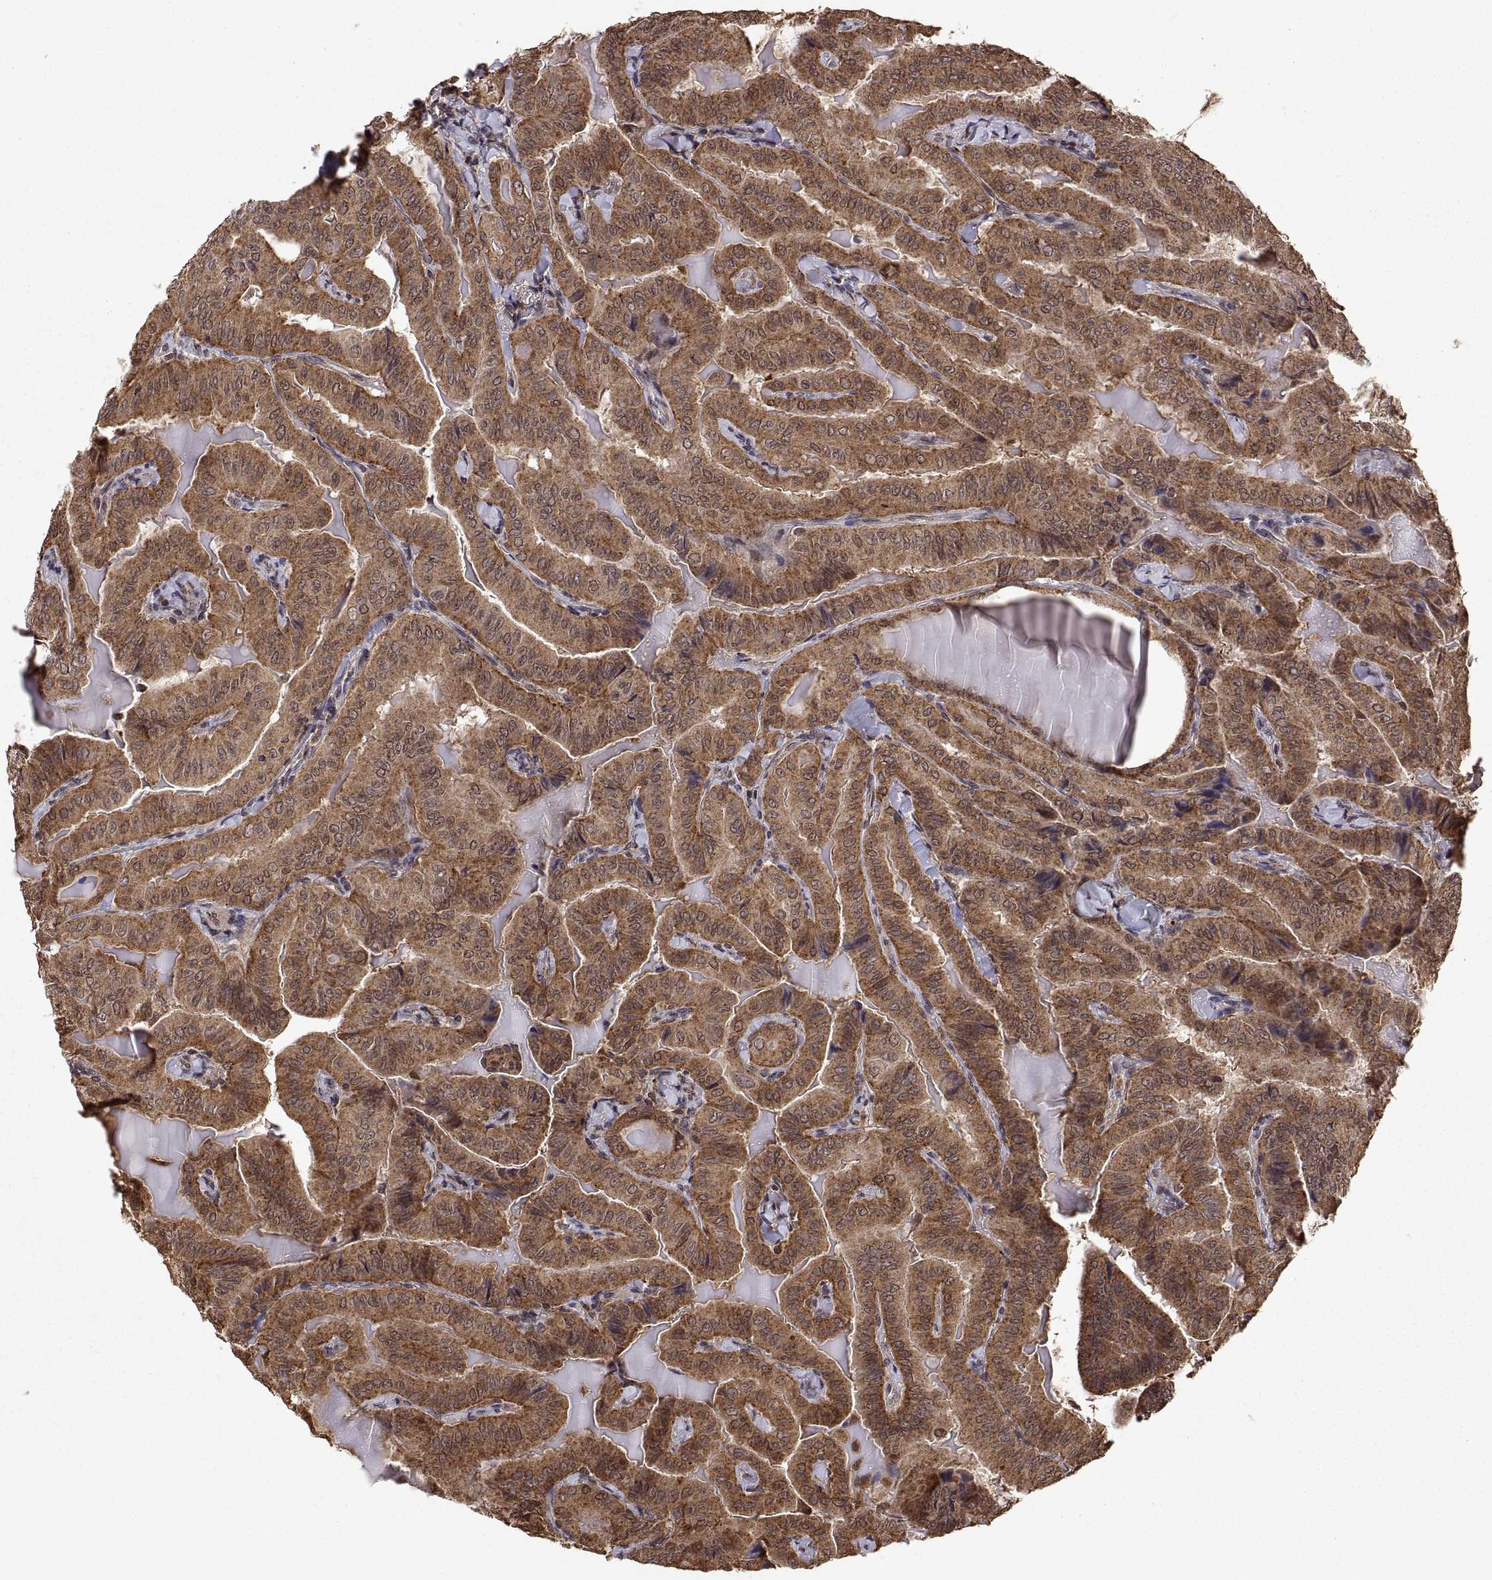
{"staining": {"intensity": "moderate", "quantity": ">75%", "location": "cytoplasmic/membranous"}, "tissue": "thyroid cancer", "cell_type": "Tumor cells", "image_type": "cancer", "snomed": [{"axis": "morphology", "description": "Papillary adenocarcinoma, NOS"}, {"axis": "topography", "description": "Thyroid gland"}], "caption": "Immunohistochemistry image of neoplastic tissue: thyroid cancer stained using immunohistochemistry (IHC) displays medium levels of moderate protein expression localized specifically in the cytoplasmic/membranous of tumor cells, appearing as a cytoplasmic/membranous brown color.", "gene": "ZNRF2", "patient": {"sex": "female", "age": 68}}